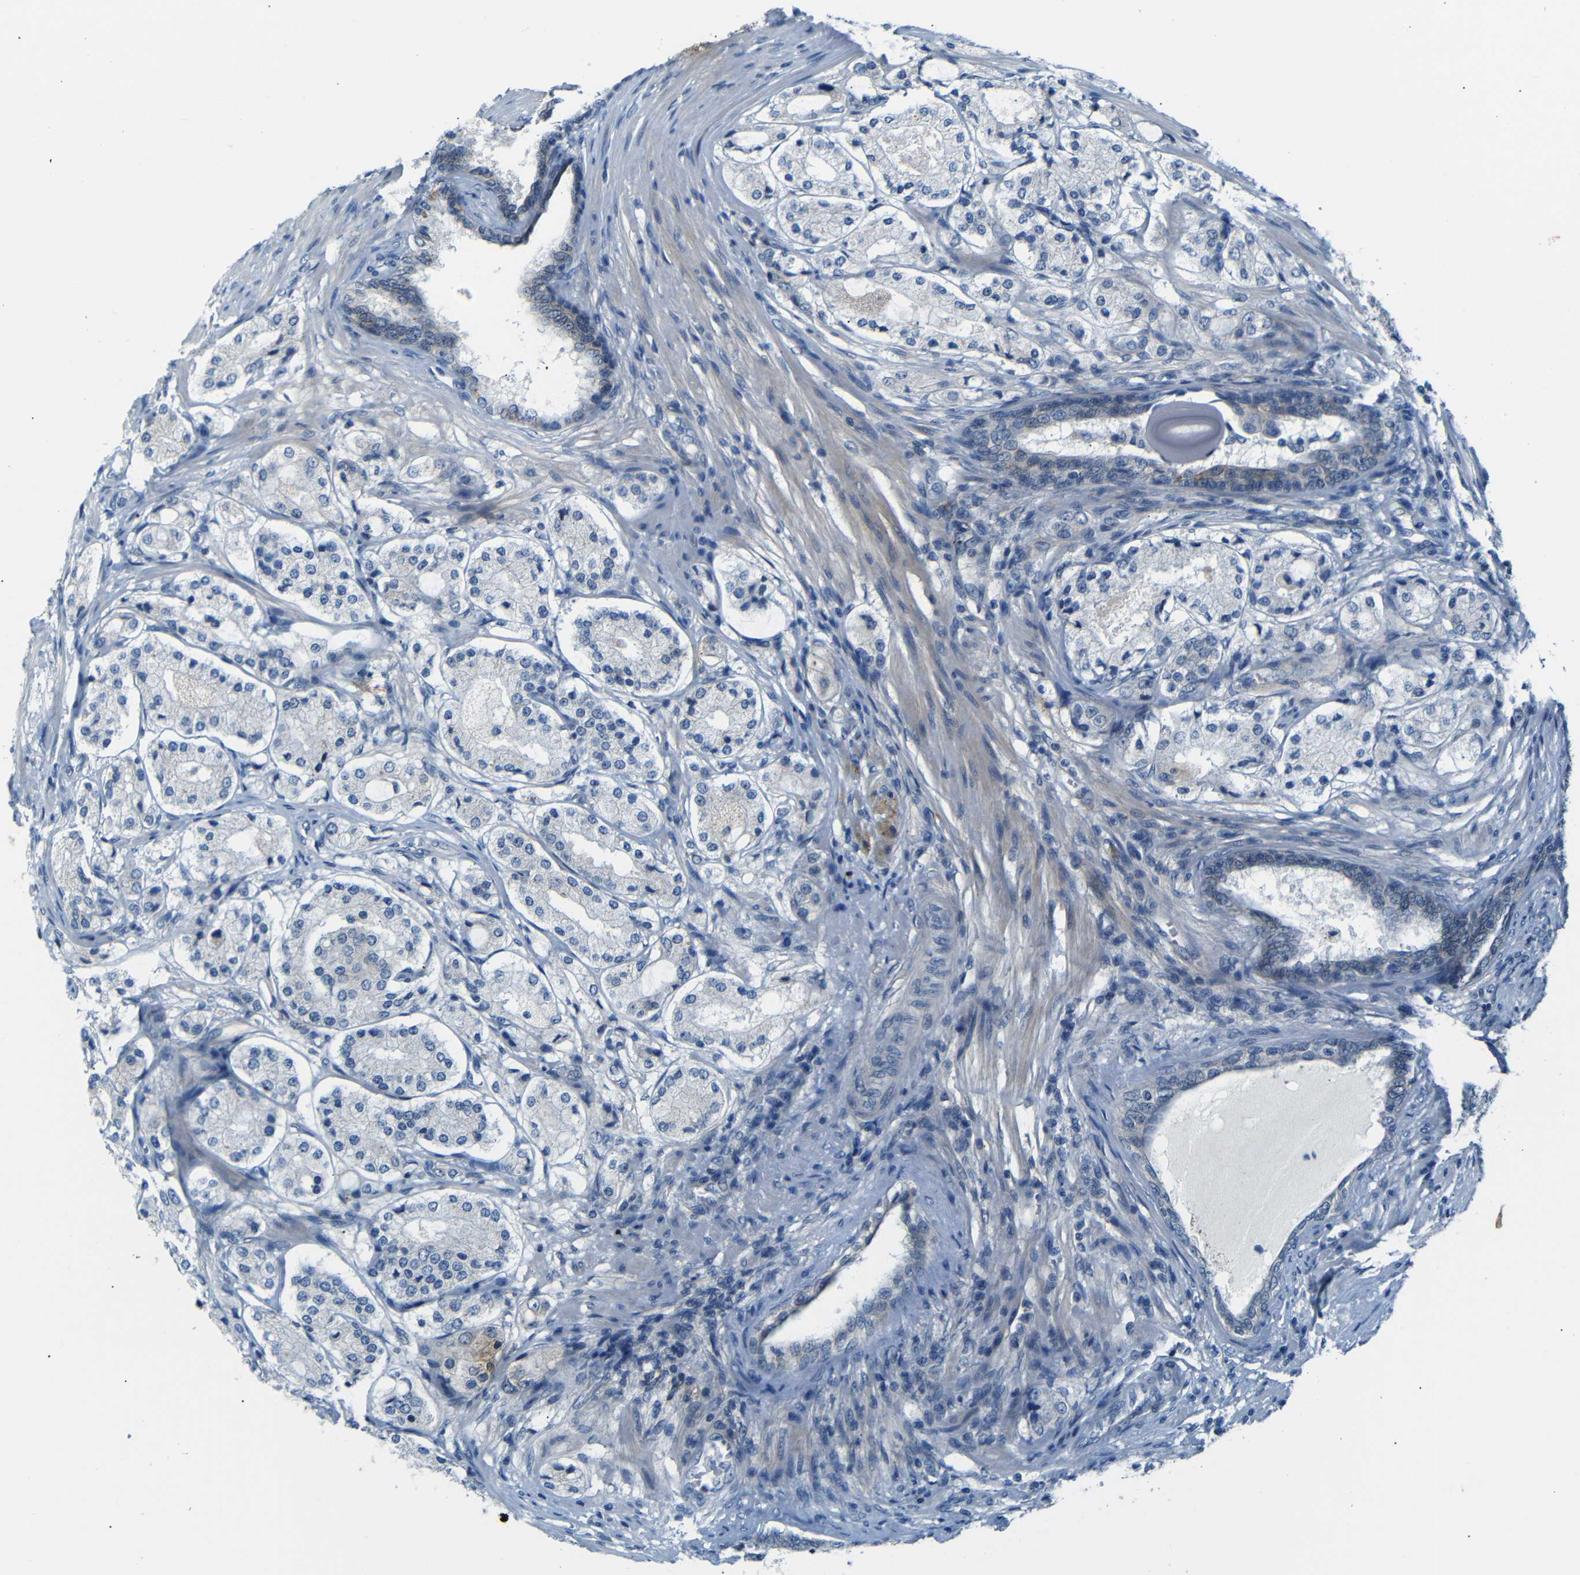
{"staining": {"intensity": "weak", "quantity": "<25%", "location": "cytoplasmic/membranous"}, "tissue": "prostate cancer", "cell_type": "Tumor cells", "image_type": "cancer", "snomed": [{"axis": "morphology", "description": "Adenocarcinoma, High grade"}, {"axis": "topography", "description": "Prostate"}], "caption": "There is no significant expression in tumor cells of prostate cancer (adenocarcinoma (high-grade)). (DAB immunohistochemistry (IHC) with hematoxylin counter stain).", "gene": "ANK3", "patient": {"sex": "male", "age": 65}}